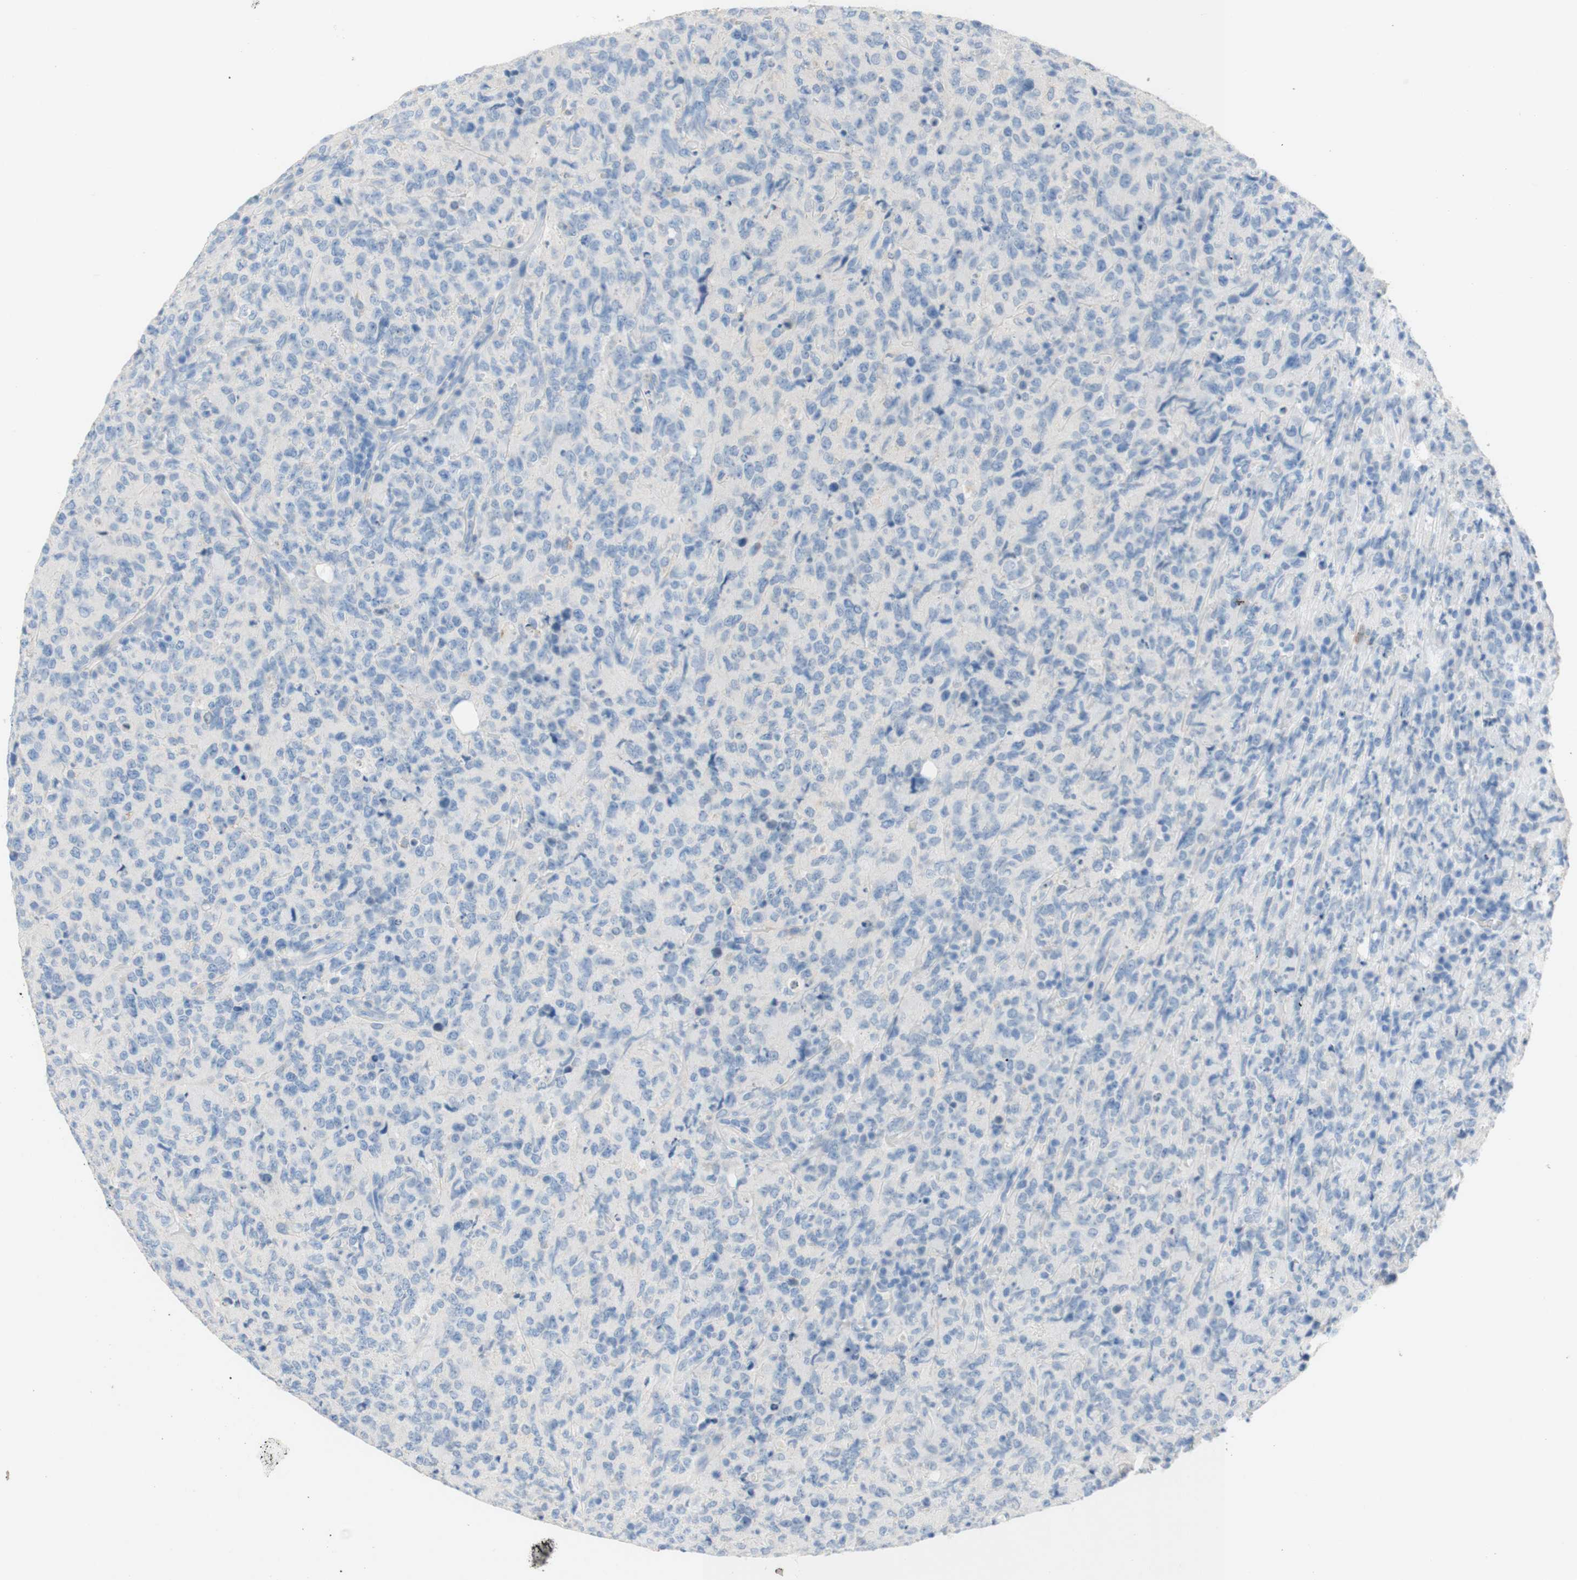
{"staining": {"intensity": "negative", "quantity": "none", "location": "none"}, "tissue": "lymphoma", "cell_type": "Tumor cells", "image_type": "cancer", "snomed": [{"axis": "morphology", "description": "Malignant lymphoma, non-Hodgkin's type, High grade"}, {"axis": "topography", "description": "Tonsil"}], "caption": "A high-resolution photomicrograph shows immunohistochemistry (IHC) staining of high-grade malignant lymphoma, non-Hodgkin's type, which displays no significant expression in tumor cells. (Brightfield microscopy of DAB IHC at high magnification).", "gene": "POLR2J3", "patient": {"sex": "female", "age": 36}}